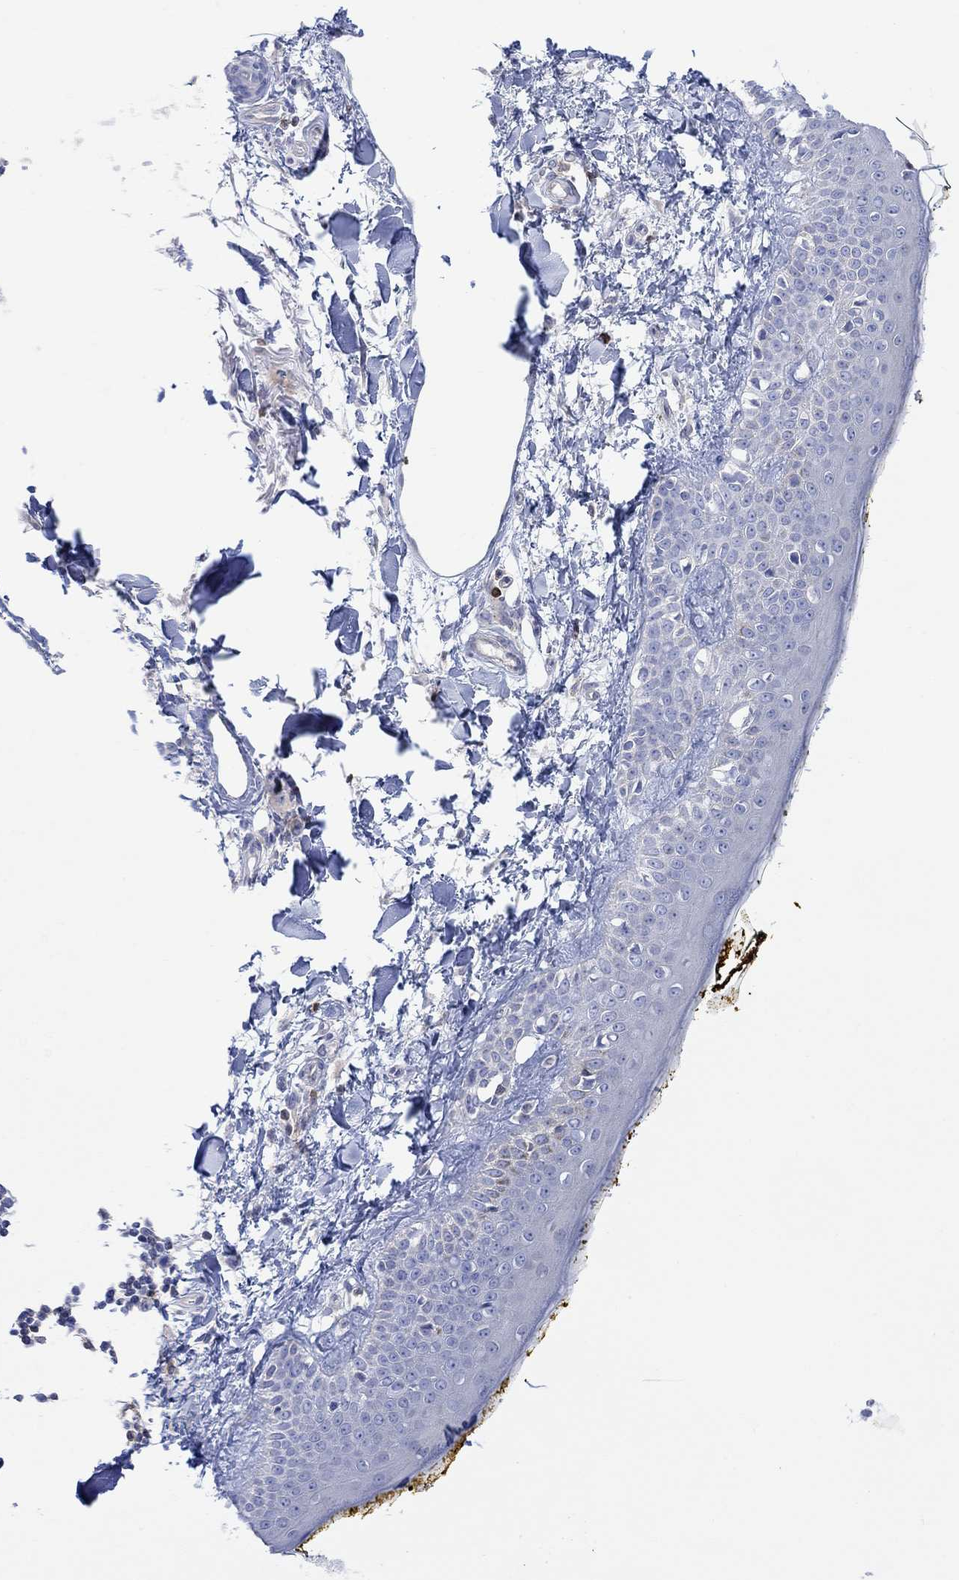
{"staining": {"intensity": "negative", "quantity": "none", "location": "none"}, "tissue": "skin", "cell_type": "Fibroblasts", "image_type": "normal", "snomed": [{"axis": "morphology", "description": "Normal tissue, NOS"}, {"axis": "topography", "description": "Skin"}], "caption": "Micrograph shows no protein positivity in fibroblasts of unremarkable skin.", "gene": "GBP5", "patient": {"sex": "male", "age": 76}}